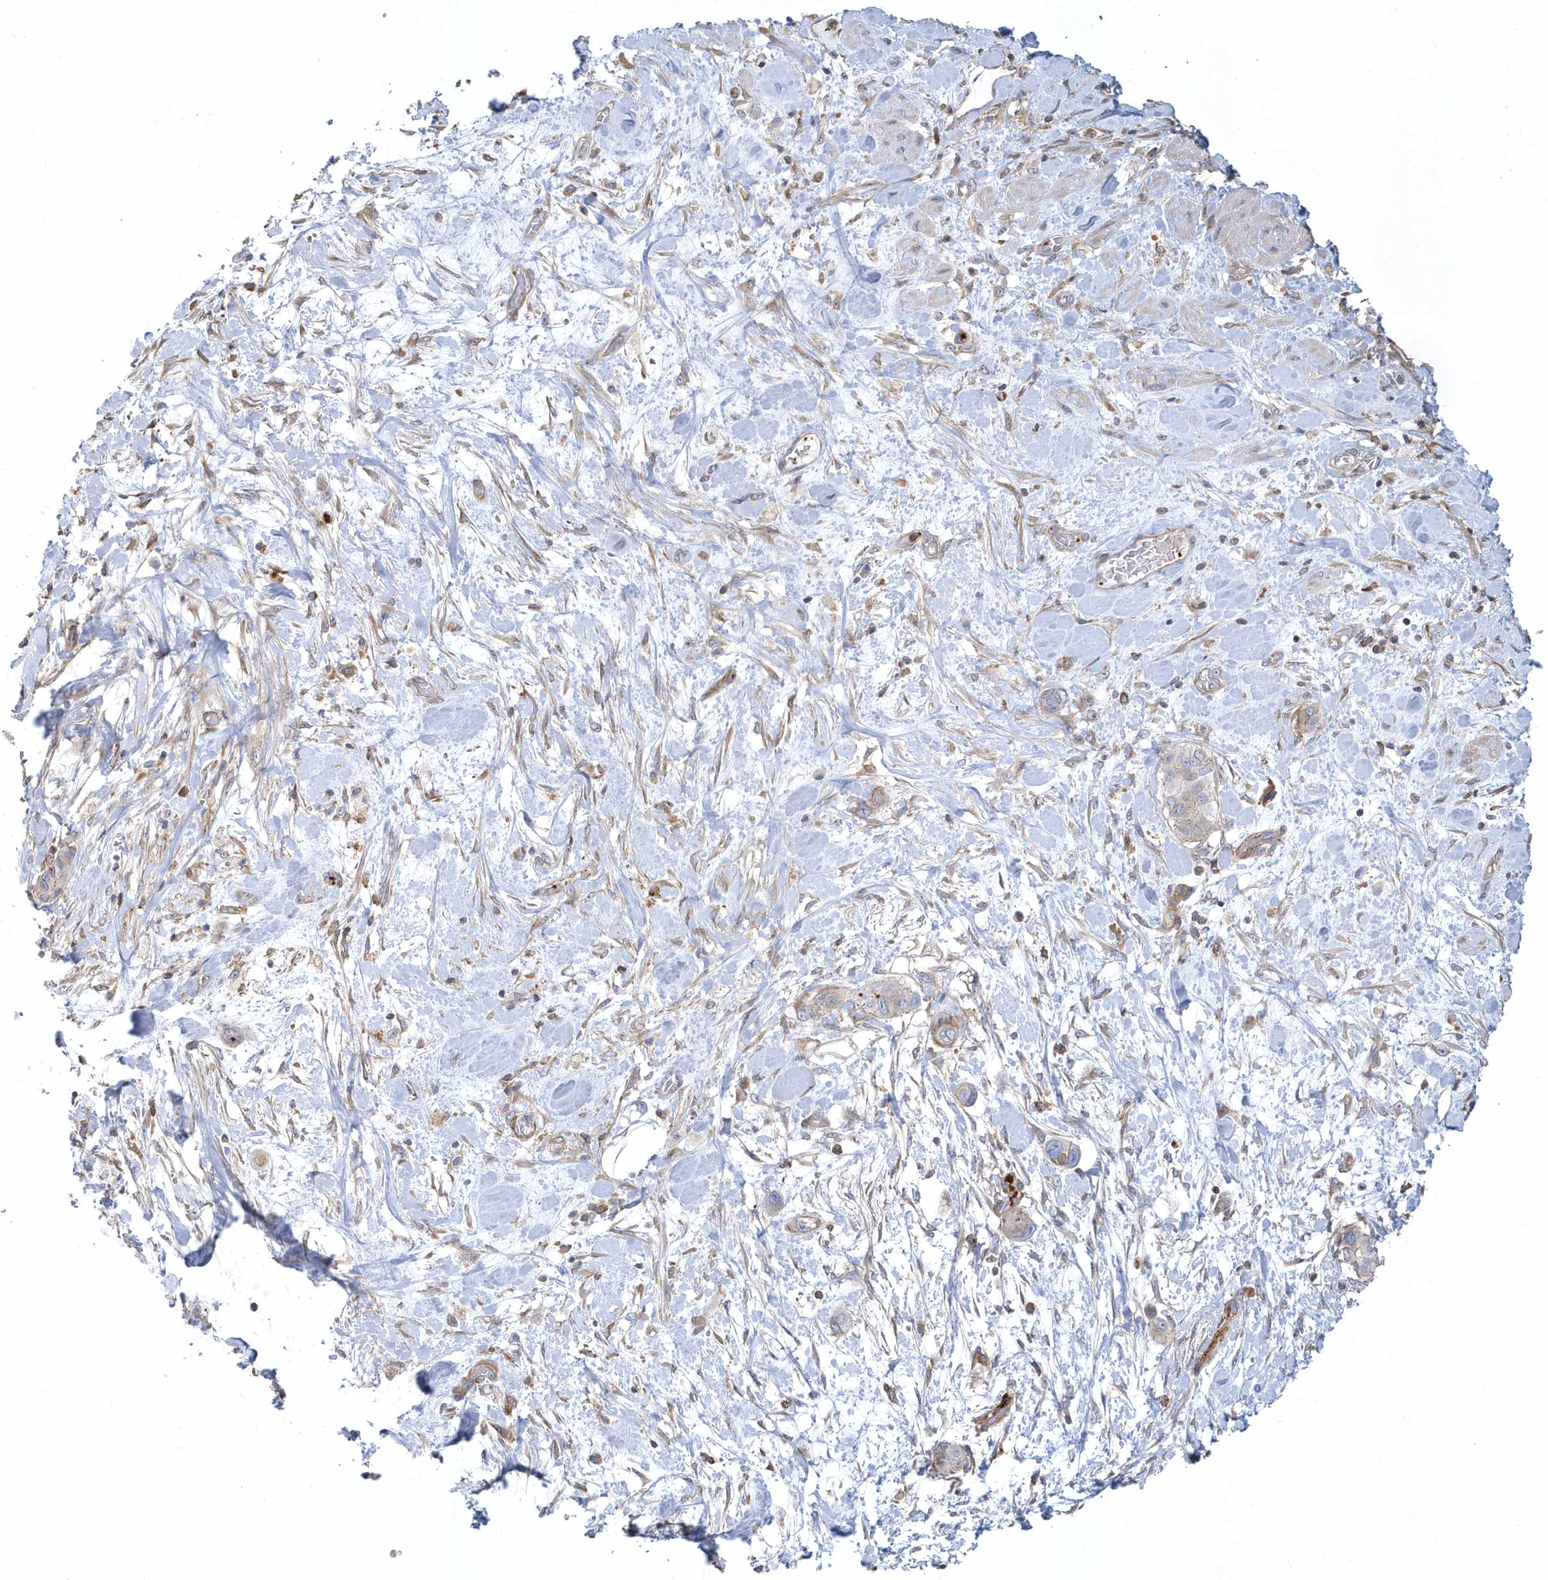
{"staining": {"intensity": "weak", "quantity": "<25%", "location": "cytoplasmic/membranous"}, "tissue": "pancreatic cancer", "cell_type": "Tumor cells", "image_type": "cancer", "snomed": [{"axis": "morphology", "description": "Adenocarcinoma, NOS"}, {"axis": "topography", "description": "Pancreas"}], "caption": "Tumor cells show no significant protein expression in adenocarcinoma (pancreatic).", "gene": "ARAP2", "patient": {"sex": "male", "age": 68}}